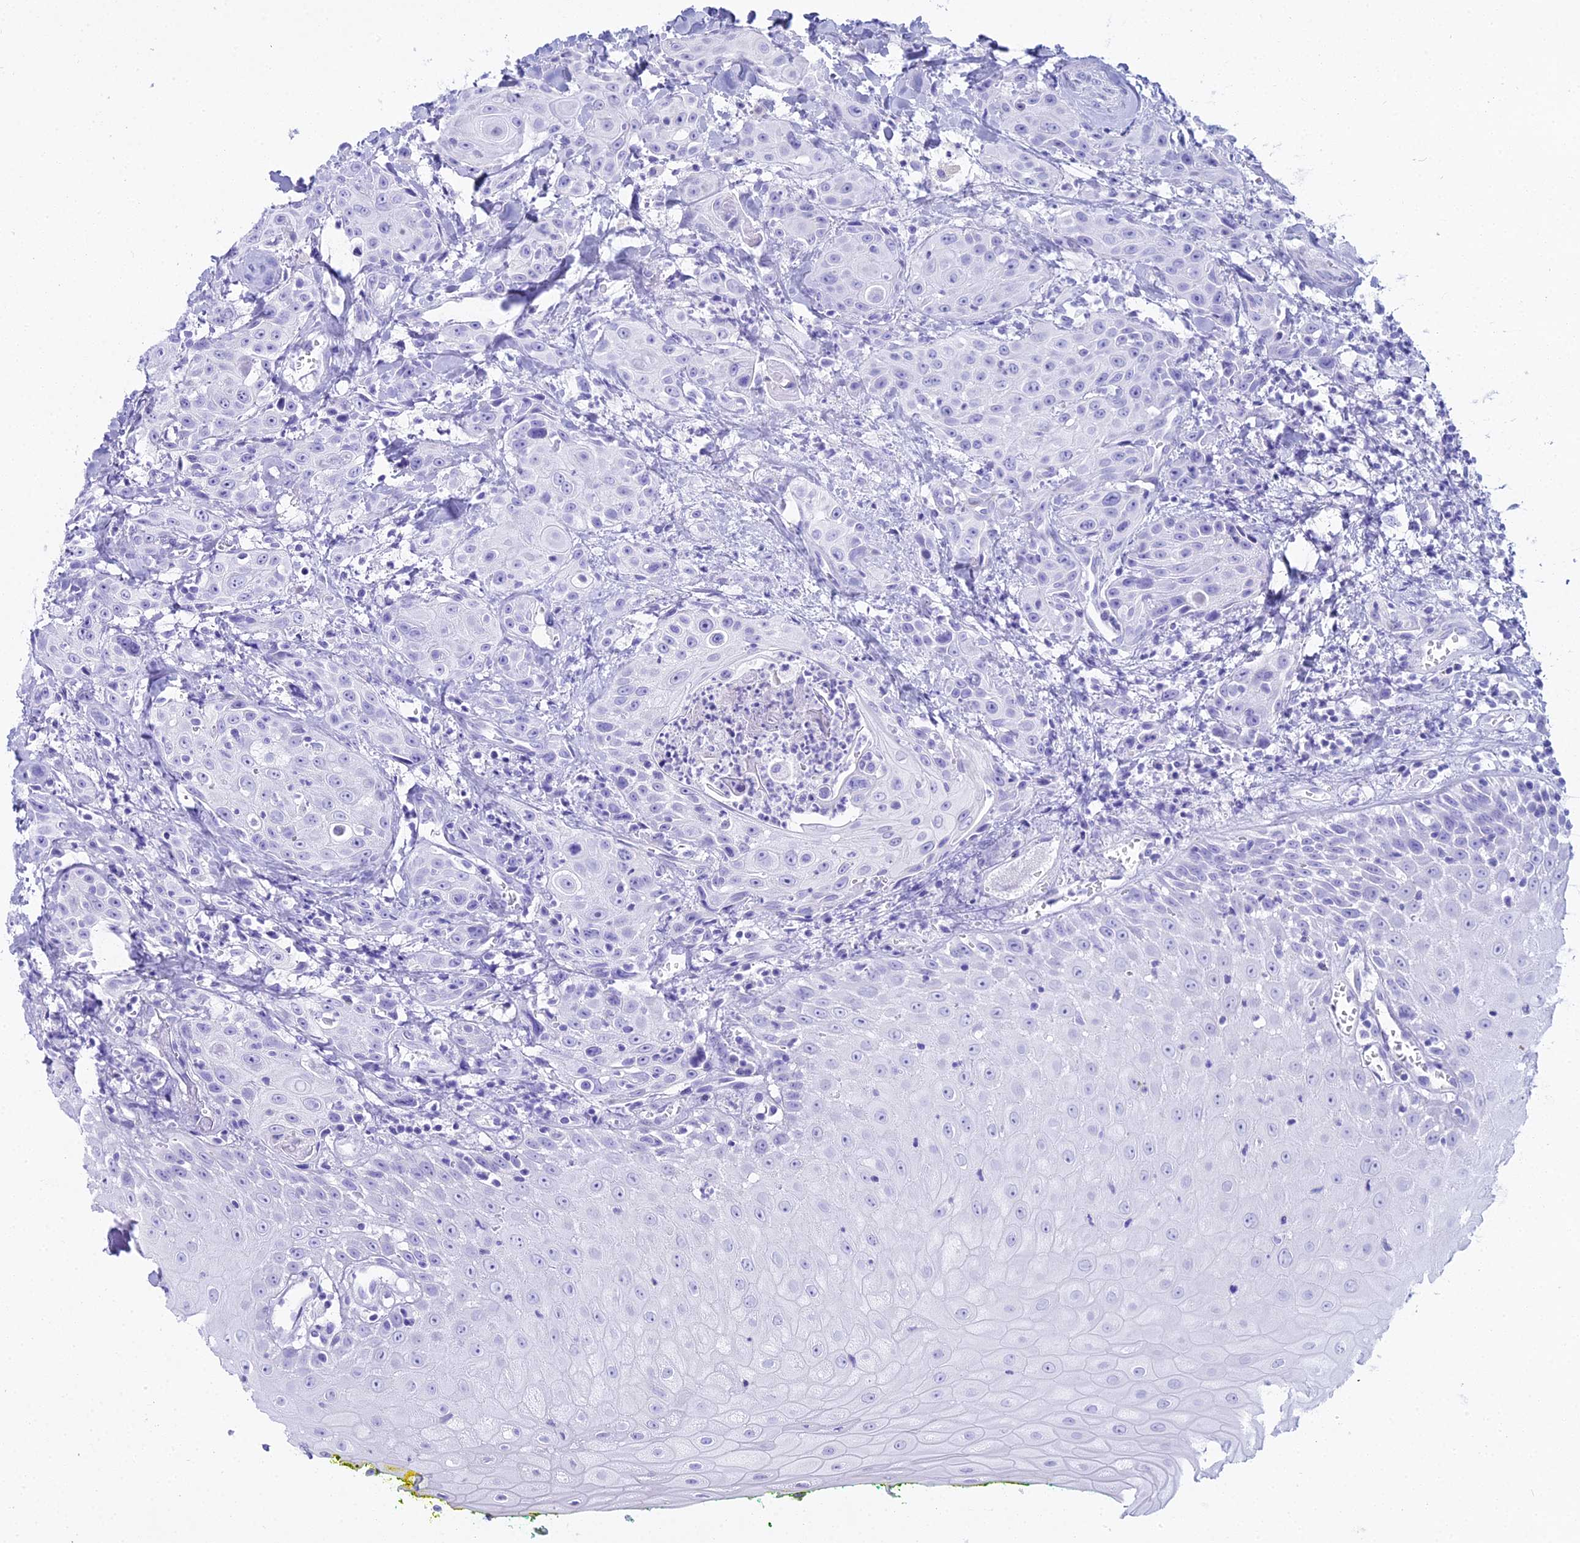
{"staining": {"intensity": "negative", "quantity": "none", "location": "none"}, "tissue": "head and neck cancer", "cell_type": "Tumor cells", "image_type": "cancer", "snomed": [{"axis": "morphology", "description": "Squamous cell carcinoma, NOS"}, {"axis": "topography", "description": "Oral tissue"}, {"axis": "topography", "description": "Head-Neck"}], "caption": "The histopathology image exhibits no staining of tumor cells in head and neck cancer (squamous cell carcinoma).", "gene": "CGB2", "patient": {"sex": "female", "age": 82}}